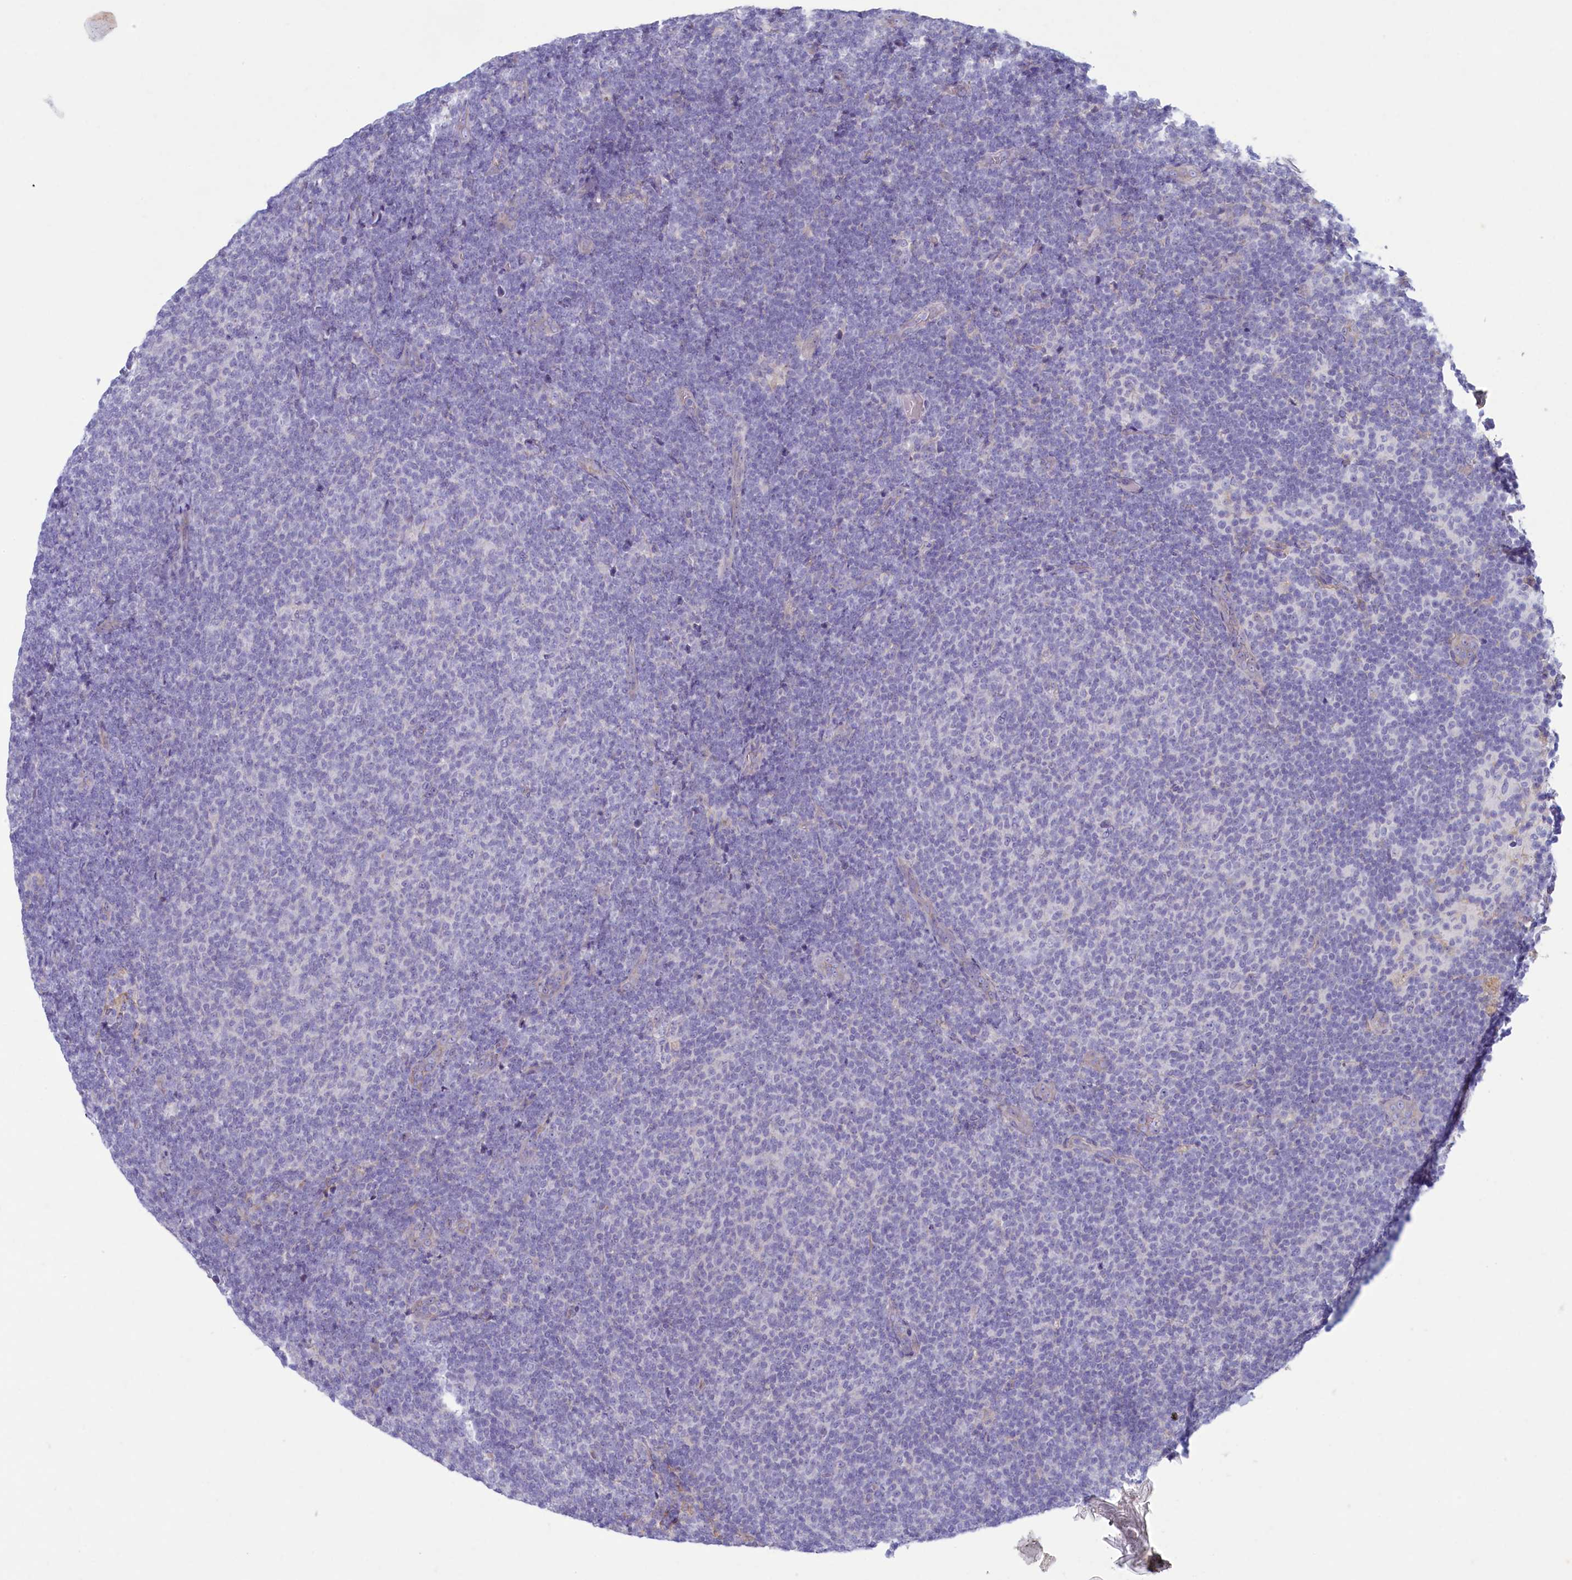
{"staining": {"intensity": "negative", "quantity": "none", "location": "none"}, "tissue": "lymphoma", "cell_type": "Tumor cells", "image_type": "cancer", "snomed": [{"axis": "morphology", "description": "Malignant lymphoma, non-Hodgkin's type, Low grade"}, {"axis": "topography", "description": "Lymph node"}], "caption": "This is an IHC micrograph of human malignant lymphoma, non-Hodgkin's type (low-grade). There is no positivity in tumor cells.", "gene": "PLEKHG6", "patient": {"sex": "male", "age": 66}}